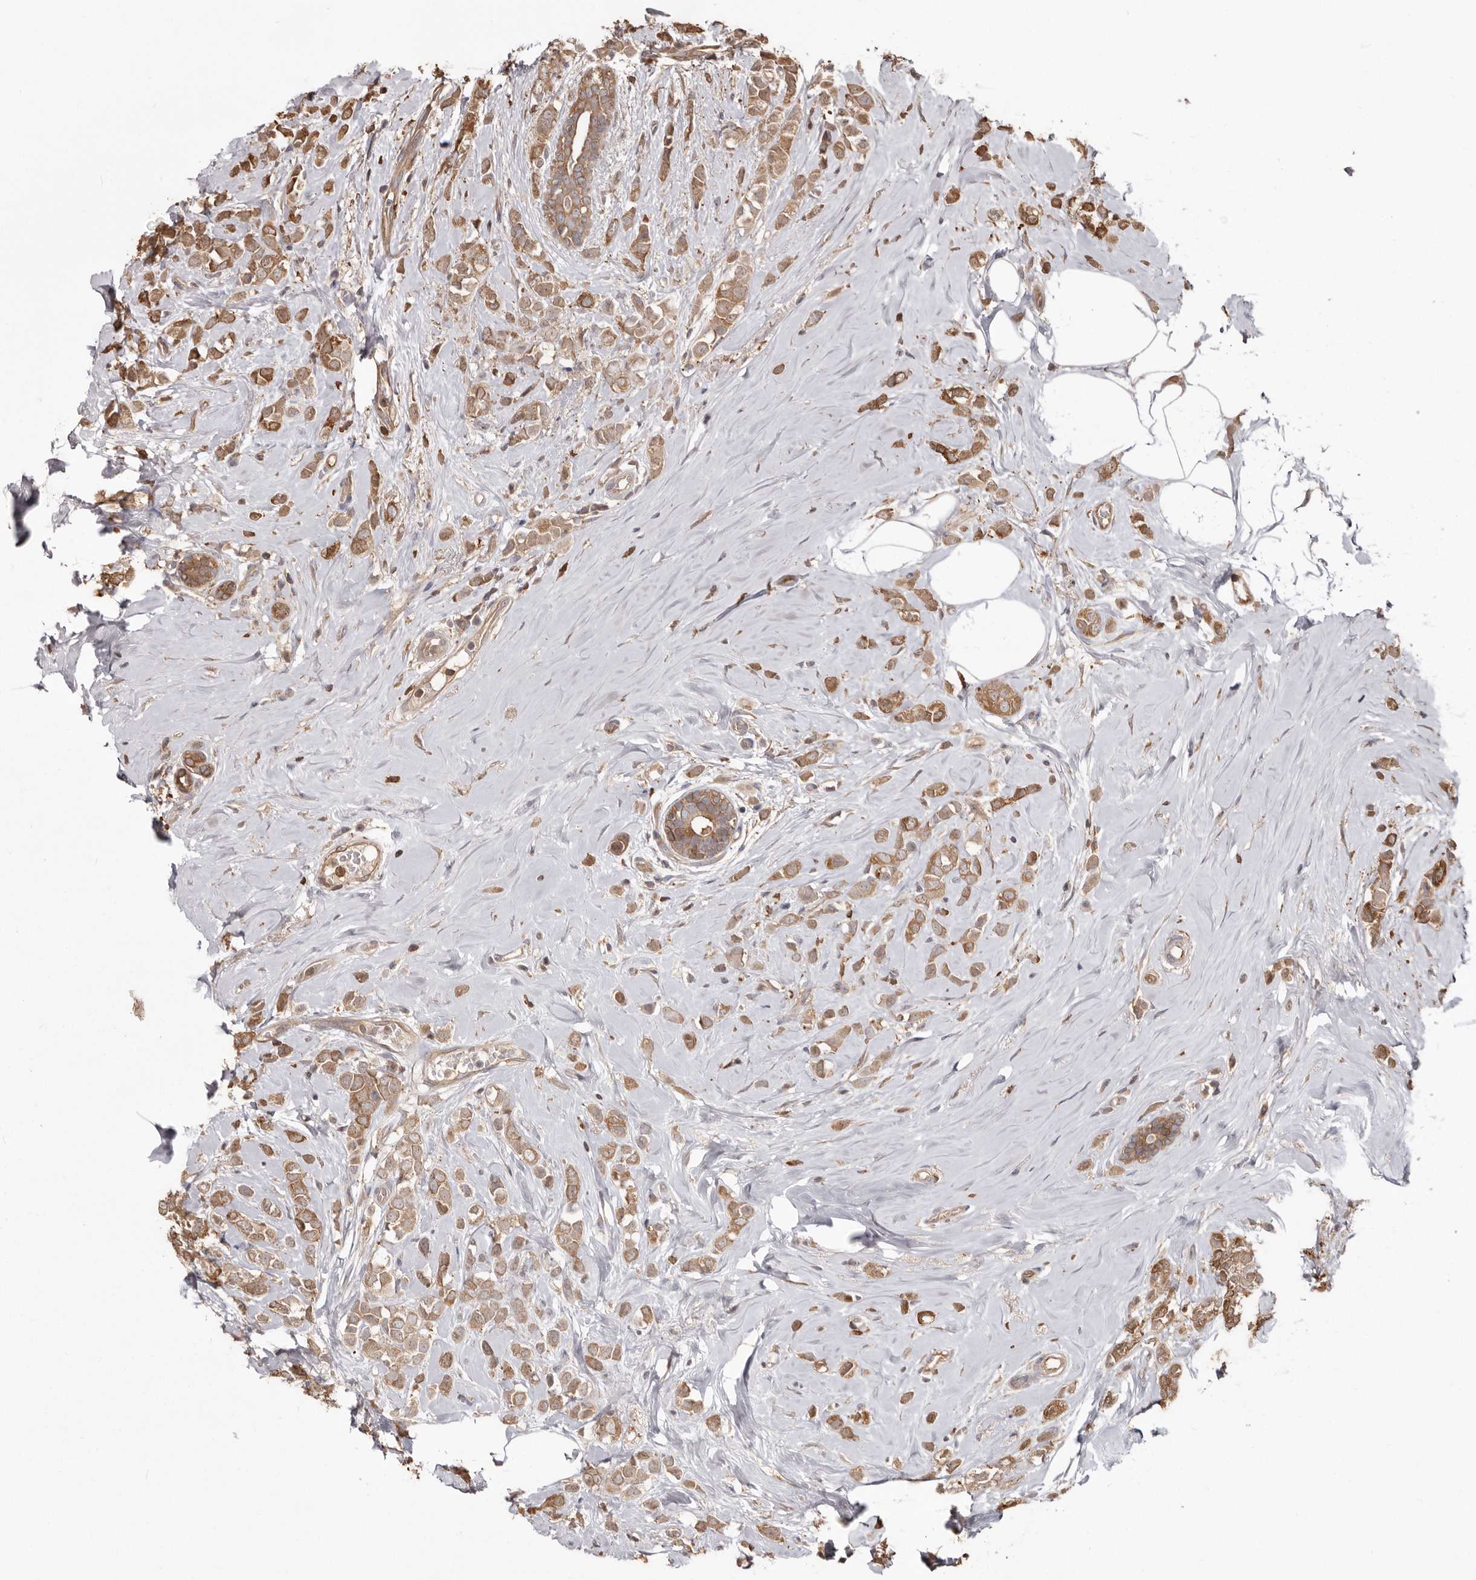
{"staining": {"intensity": "moderate", "quantity": ">75%", "location": "cytoplasmic/membranous"}, "tissue": "breast cancer", "cell_type": "Tumor cells", "image_type": "cancer", "snomed": [{"axis": "morphology", "description": "Lobular carcinoma"}, {"axis": "topography", "description": "Breast"}], "caption": "Immunohistochemical staining of breast cancer (lobular carcinoma) shows medium levels of moderate cytoplasmic/membranous positivity in approximately >75% of tumor cells.", "gene": "PKM", "patient": {"sex": "female", "age": 47}}